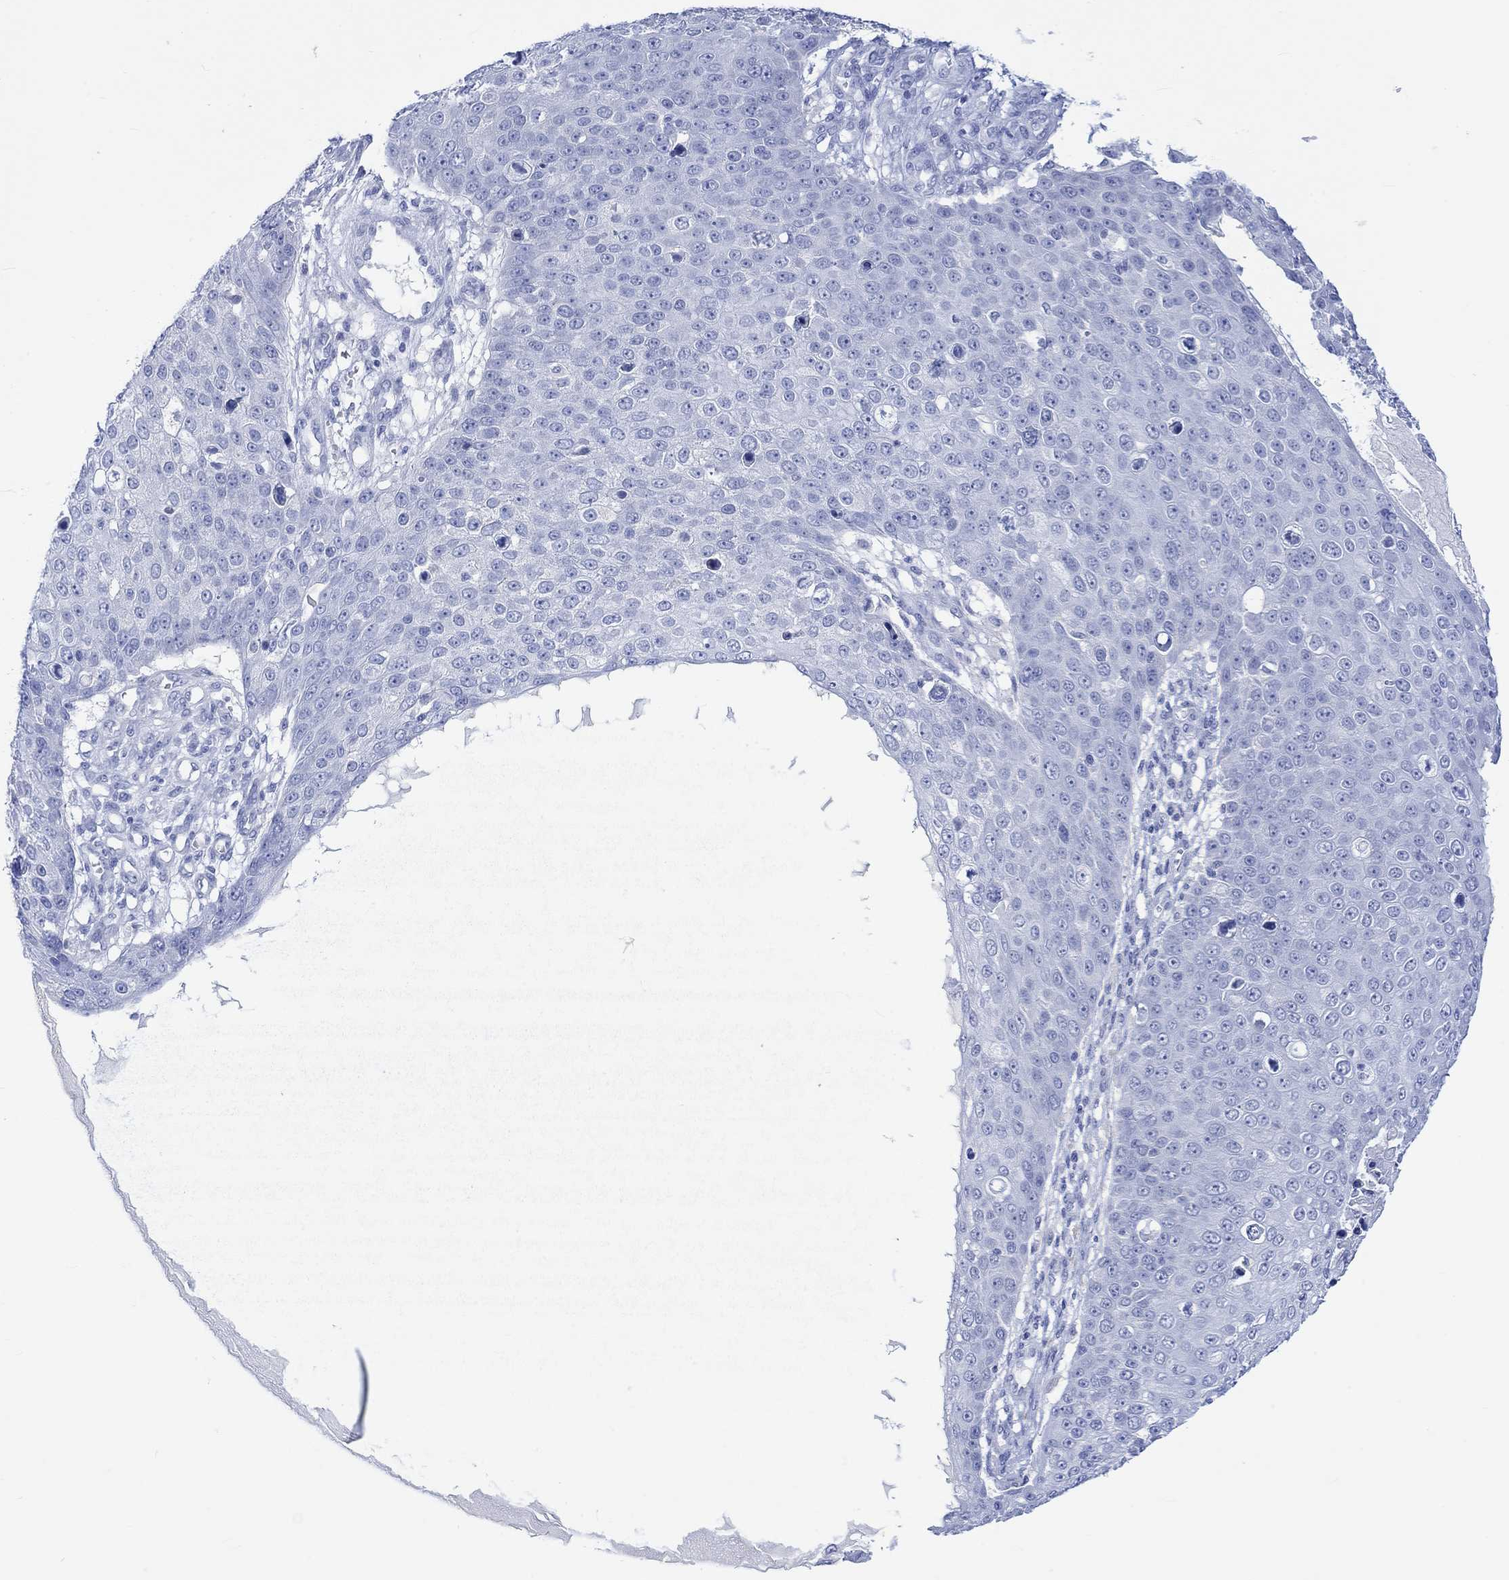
{"staining": {"intensity": "negative", "quantity": "none", "location": "none"}, "tissue": "skin cancer", "cell_type": "Tumor cells", "image_type": "cancer", "snomed": [{"axis": "morphology", "description": "Squamous cell carcinoma, NOS"}, {"axis": "topography", "description": "Skin"}], "caption": "Squamous cell carcinoma (skin) stained for a protein using IHC demonstrates no staining tumor cells.", "gene": "CALCA", "patient": {"sex": "male", "age": 71}}